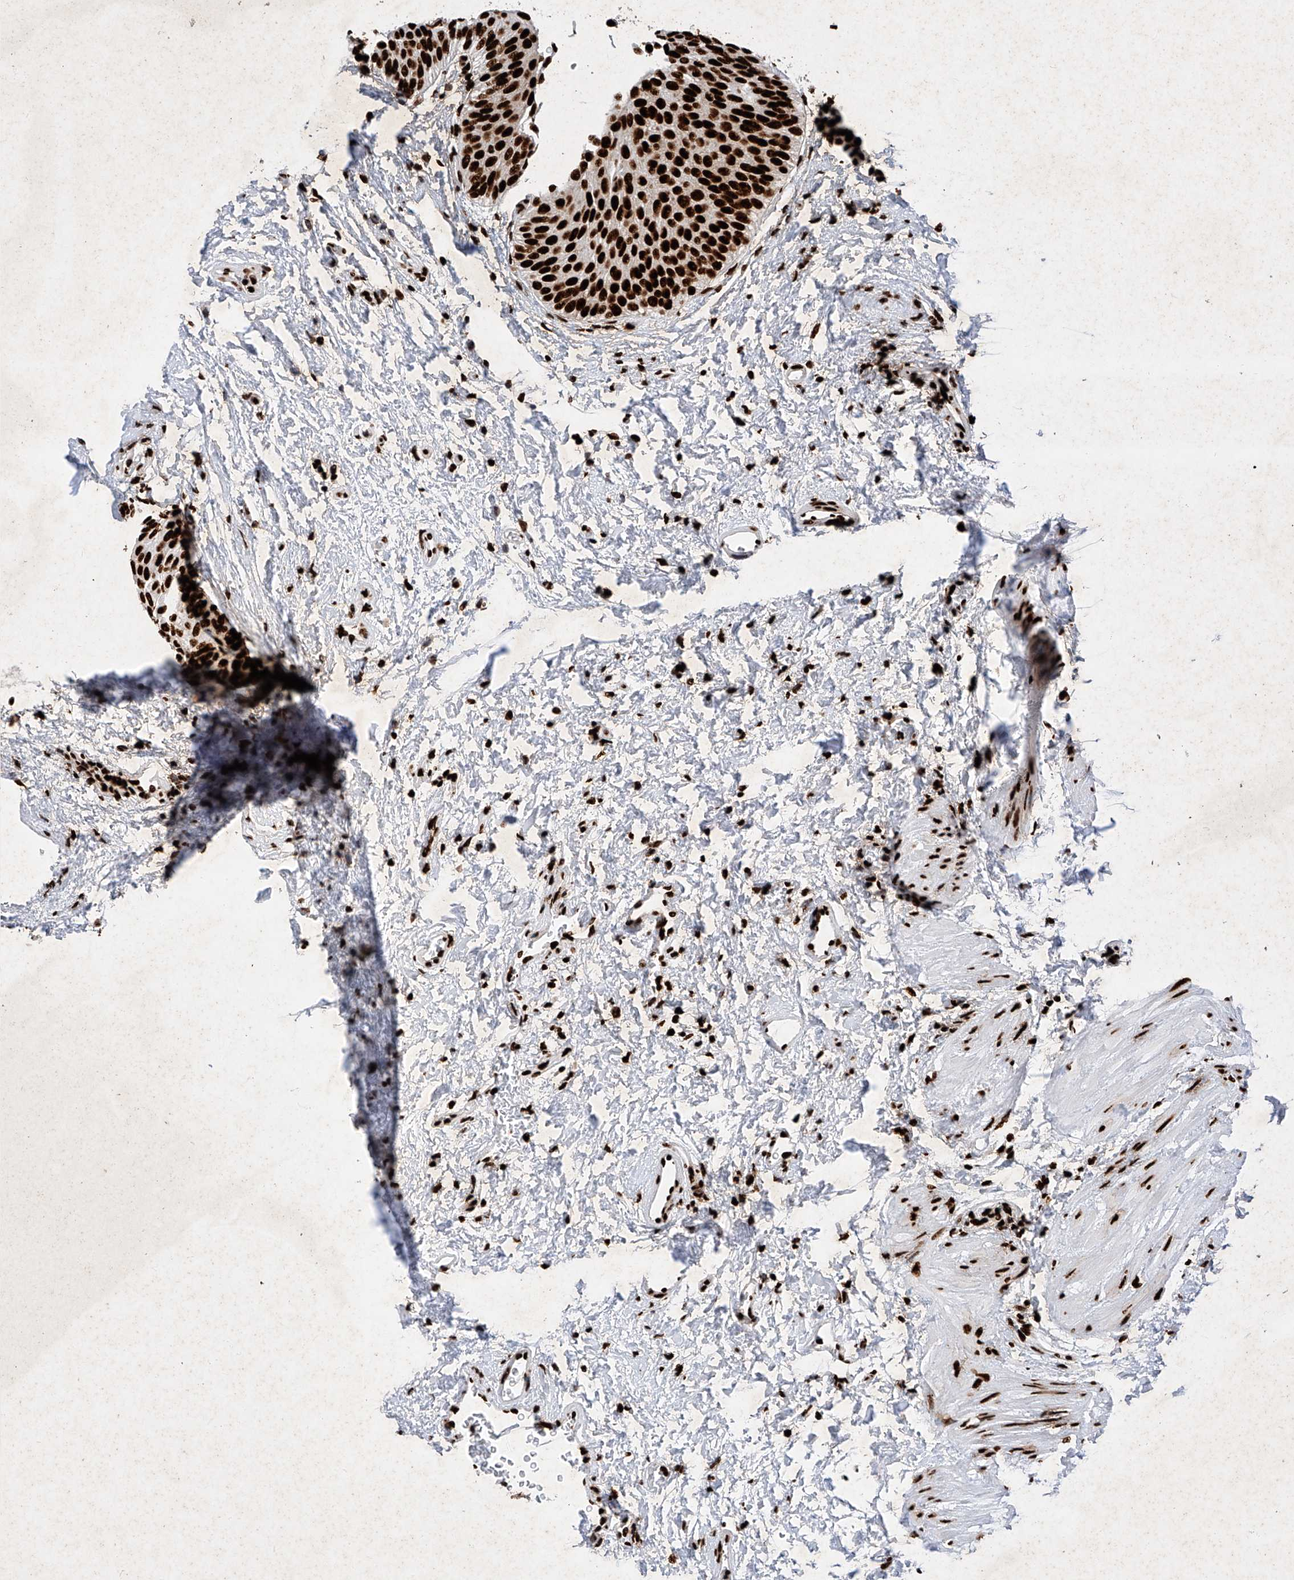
{"staining": {"intensity": "strong", "quantity": ">75%", "location": "nuclear"}, "tissue": "urothelial cancer", "cell_type": "Tumor cells", "image_type": "cancer", "snomed": [{"axis": "morphology", "description": "Urothelial carcinoma, Low grade"}, {"axis": "topography", "description": "Urinary bladder"}], "caption": "Urothelial carcinoma (low-grade) stained for a protein (brown) displays strong nuclear positive expression in about >75% of tumor cells.", "gene": "SRSF6", "patient": {"sex": "female", "age": 60}}